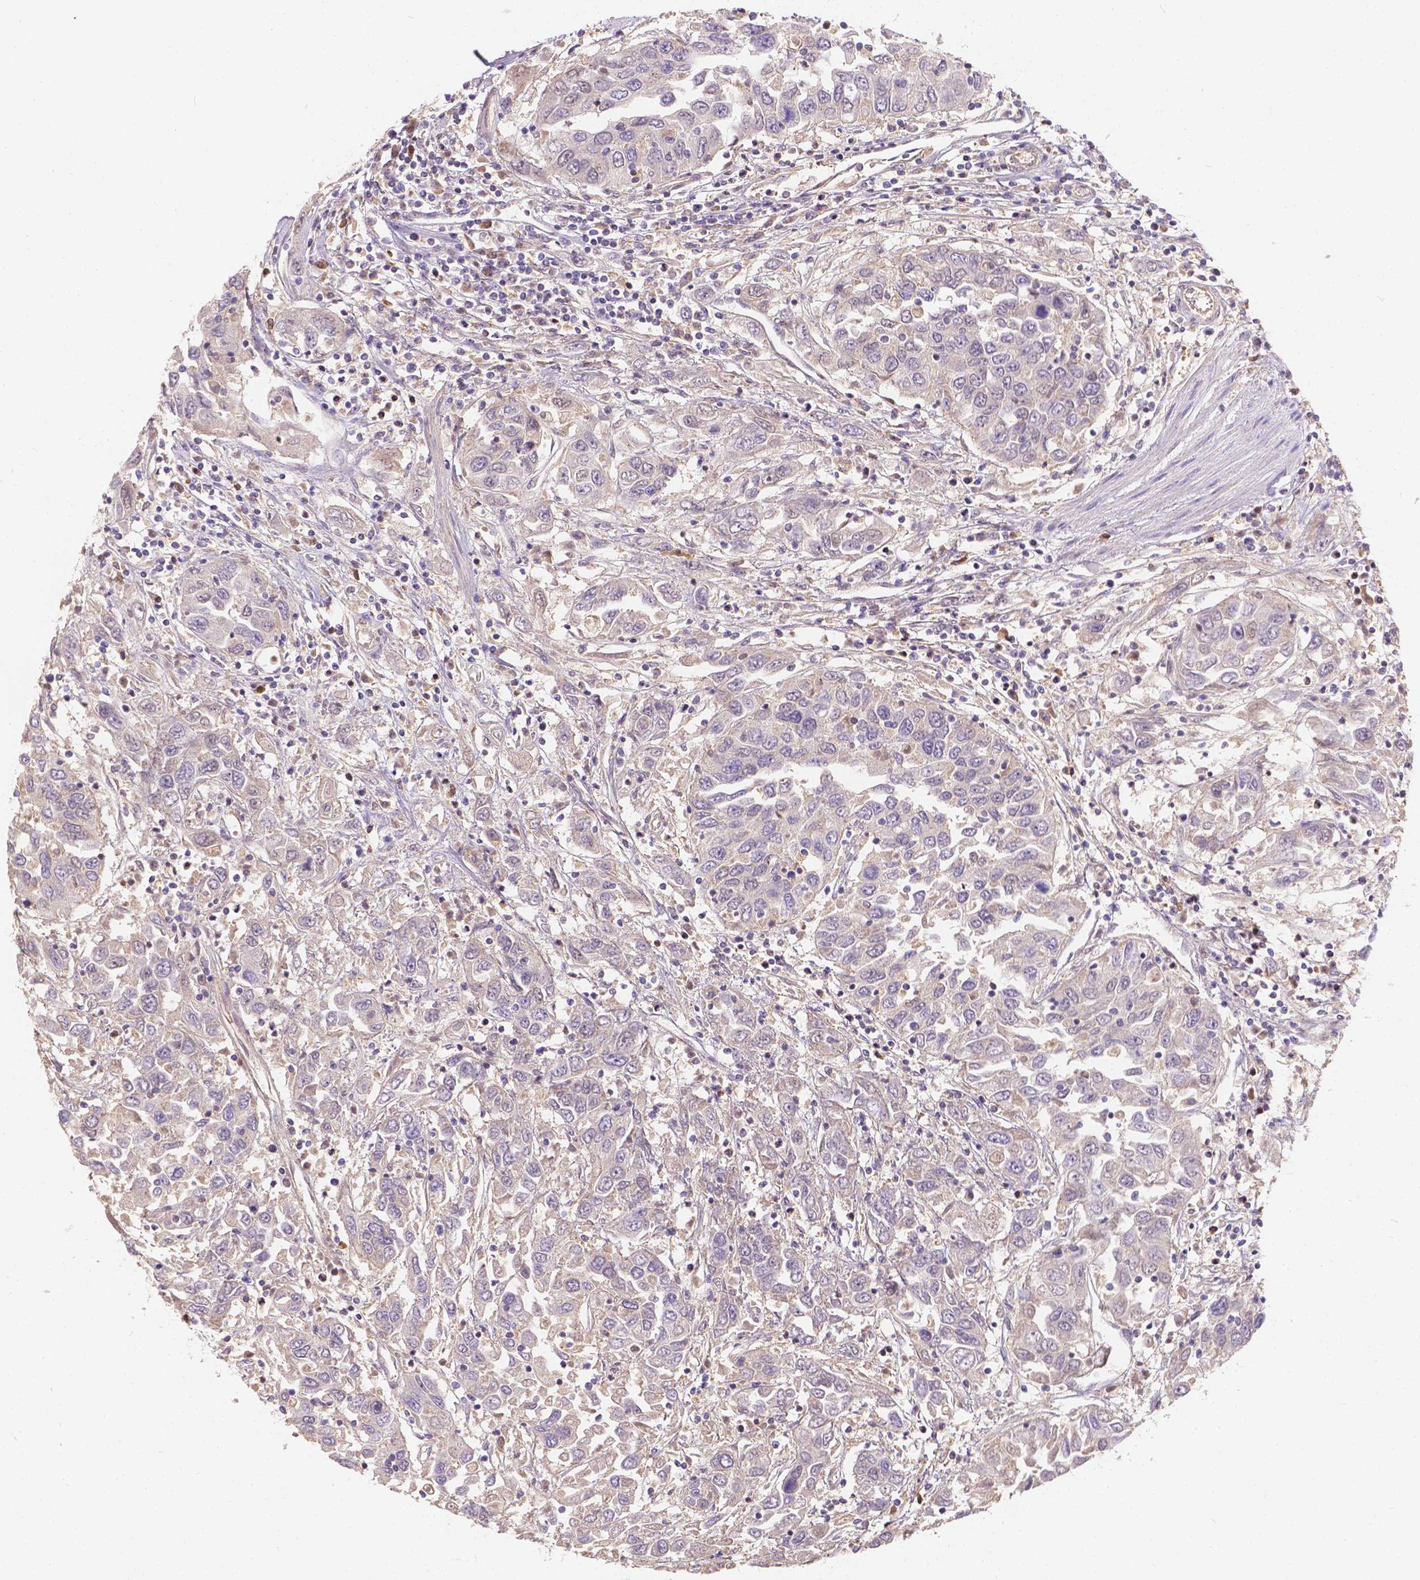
{"staining": {"intensity": "weak", "quantity": ">75%", "location": "cytoplasmic/membranous"}, "tissue": "urothelial cancer", "cell_type": "Tumor cells", "image_type": "cancer", "snomed": [{"axis": "morphology", "description": "Urothelial carcinoma, High grade"}, {"axis": "topography", "description": "Urinary bladder"}], "caption": "Protein positivity by IHC reveals weak cytoplasmic/membranous staining in approximately >75% of tumor cells in high-grade urothelial carcinoma.", "gene": "CDK10", "patient": {"sex": "male", "age": 76}}